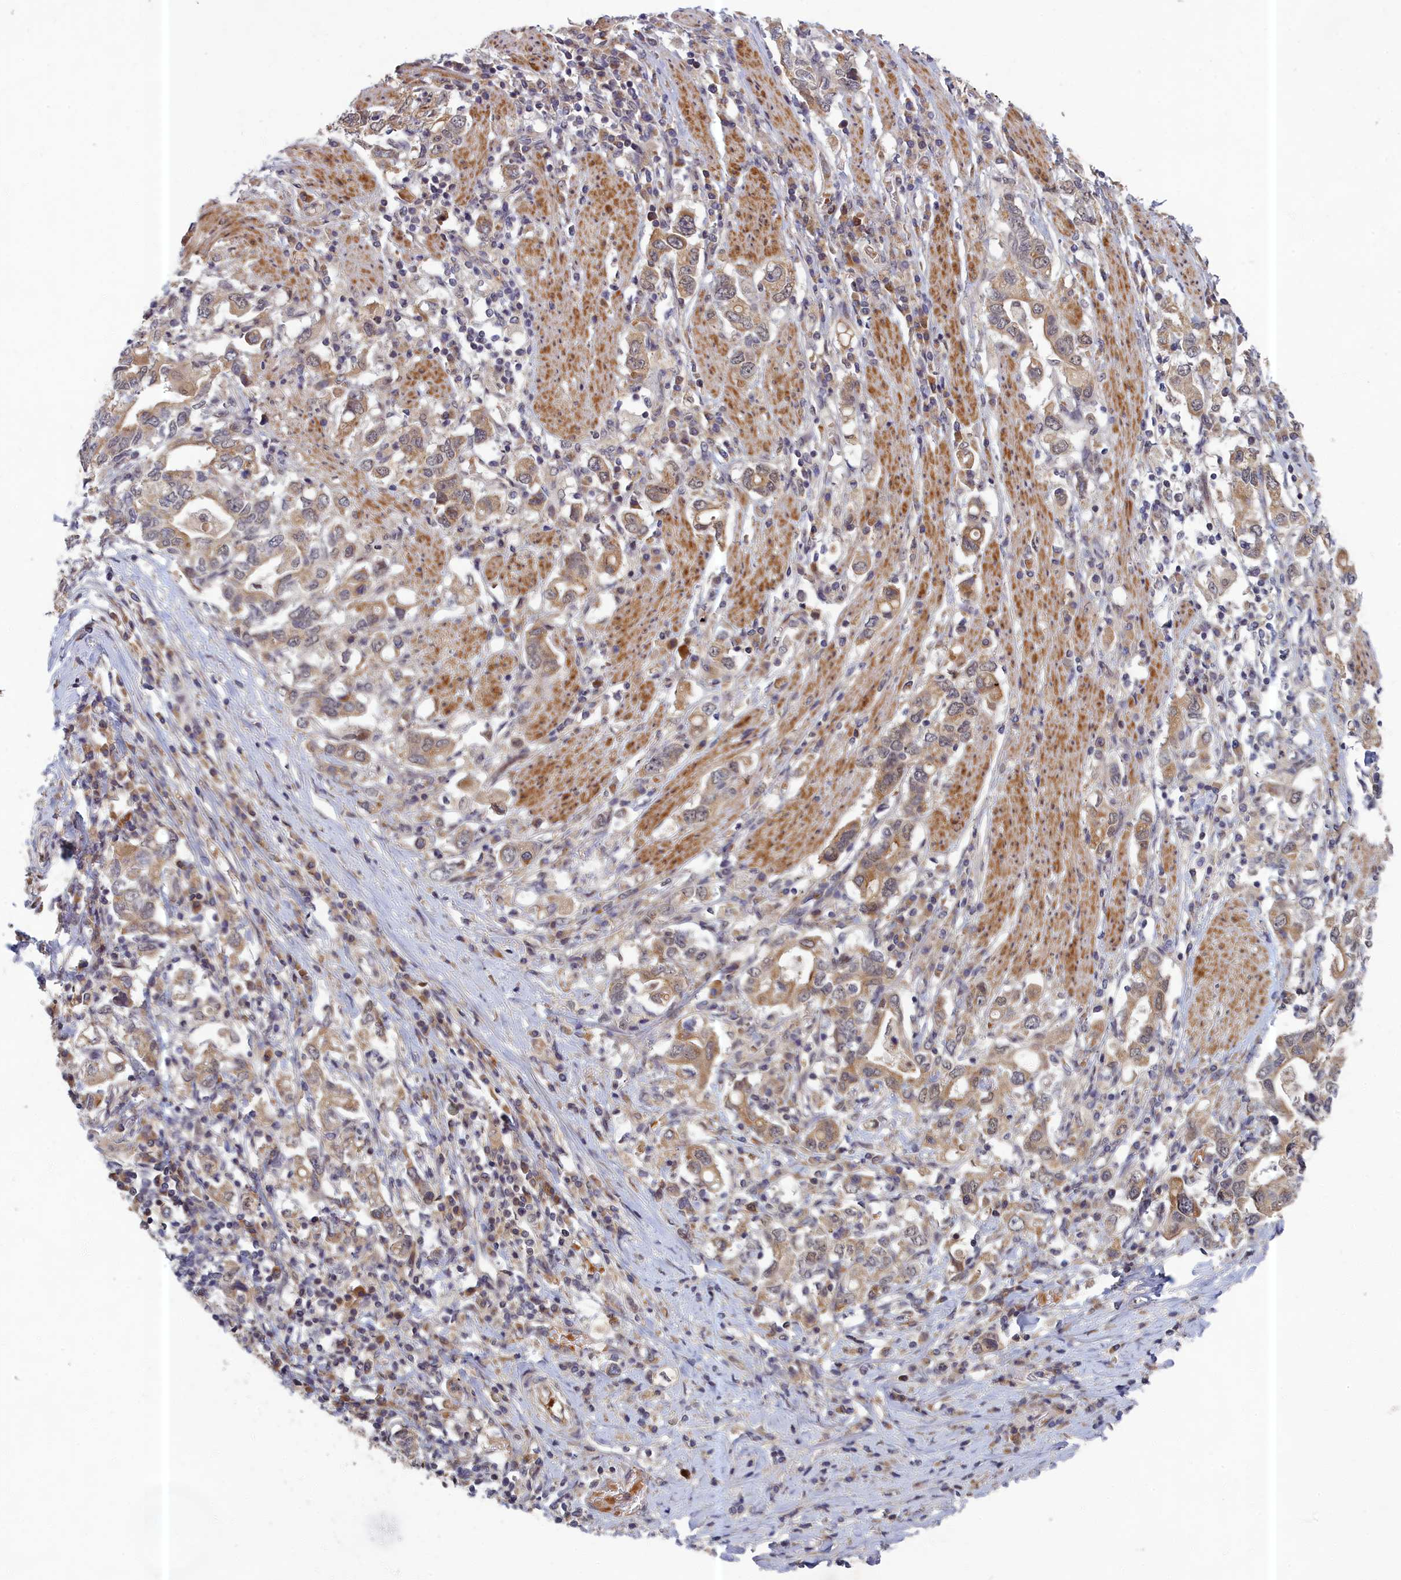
{"staining": {"intensity": "weak", "quantity": ">75%", "location": "cytoplasmic/membranous"}, "tissue": "stomach cancer", "cell_type": "Tumor cells", "image_type": "cancer", "snomed": [{"axis": "morphology", "description": "Adenocarcinoma, NOS"}, {"axis": "topography", "description": "Stomach, upper"}, {"axis": "topography", "description": "Stomach"}], "caption": "DAB (3,3'-diaminobenzidine) immunohistochemical staining of human stomach adenocarcinoma shows weak cytoplasmic/membranous protein expression in approximately >75% of tumor cells. (brown staining indicates protein expression, while blue staining denotes nuclei).", "gene": "EARS2", "patient": {"sex": "male", "age": 62}}